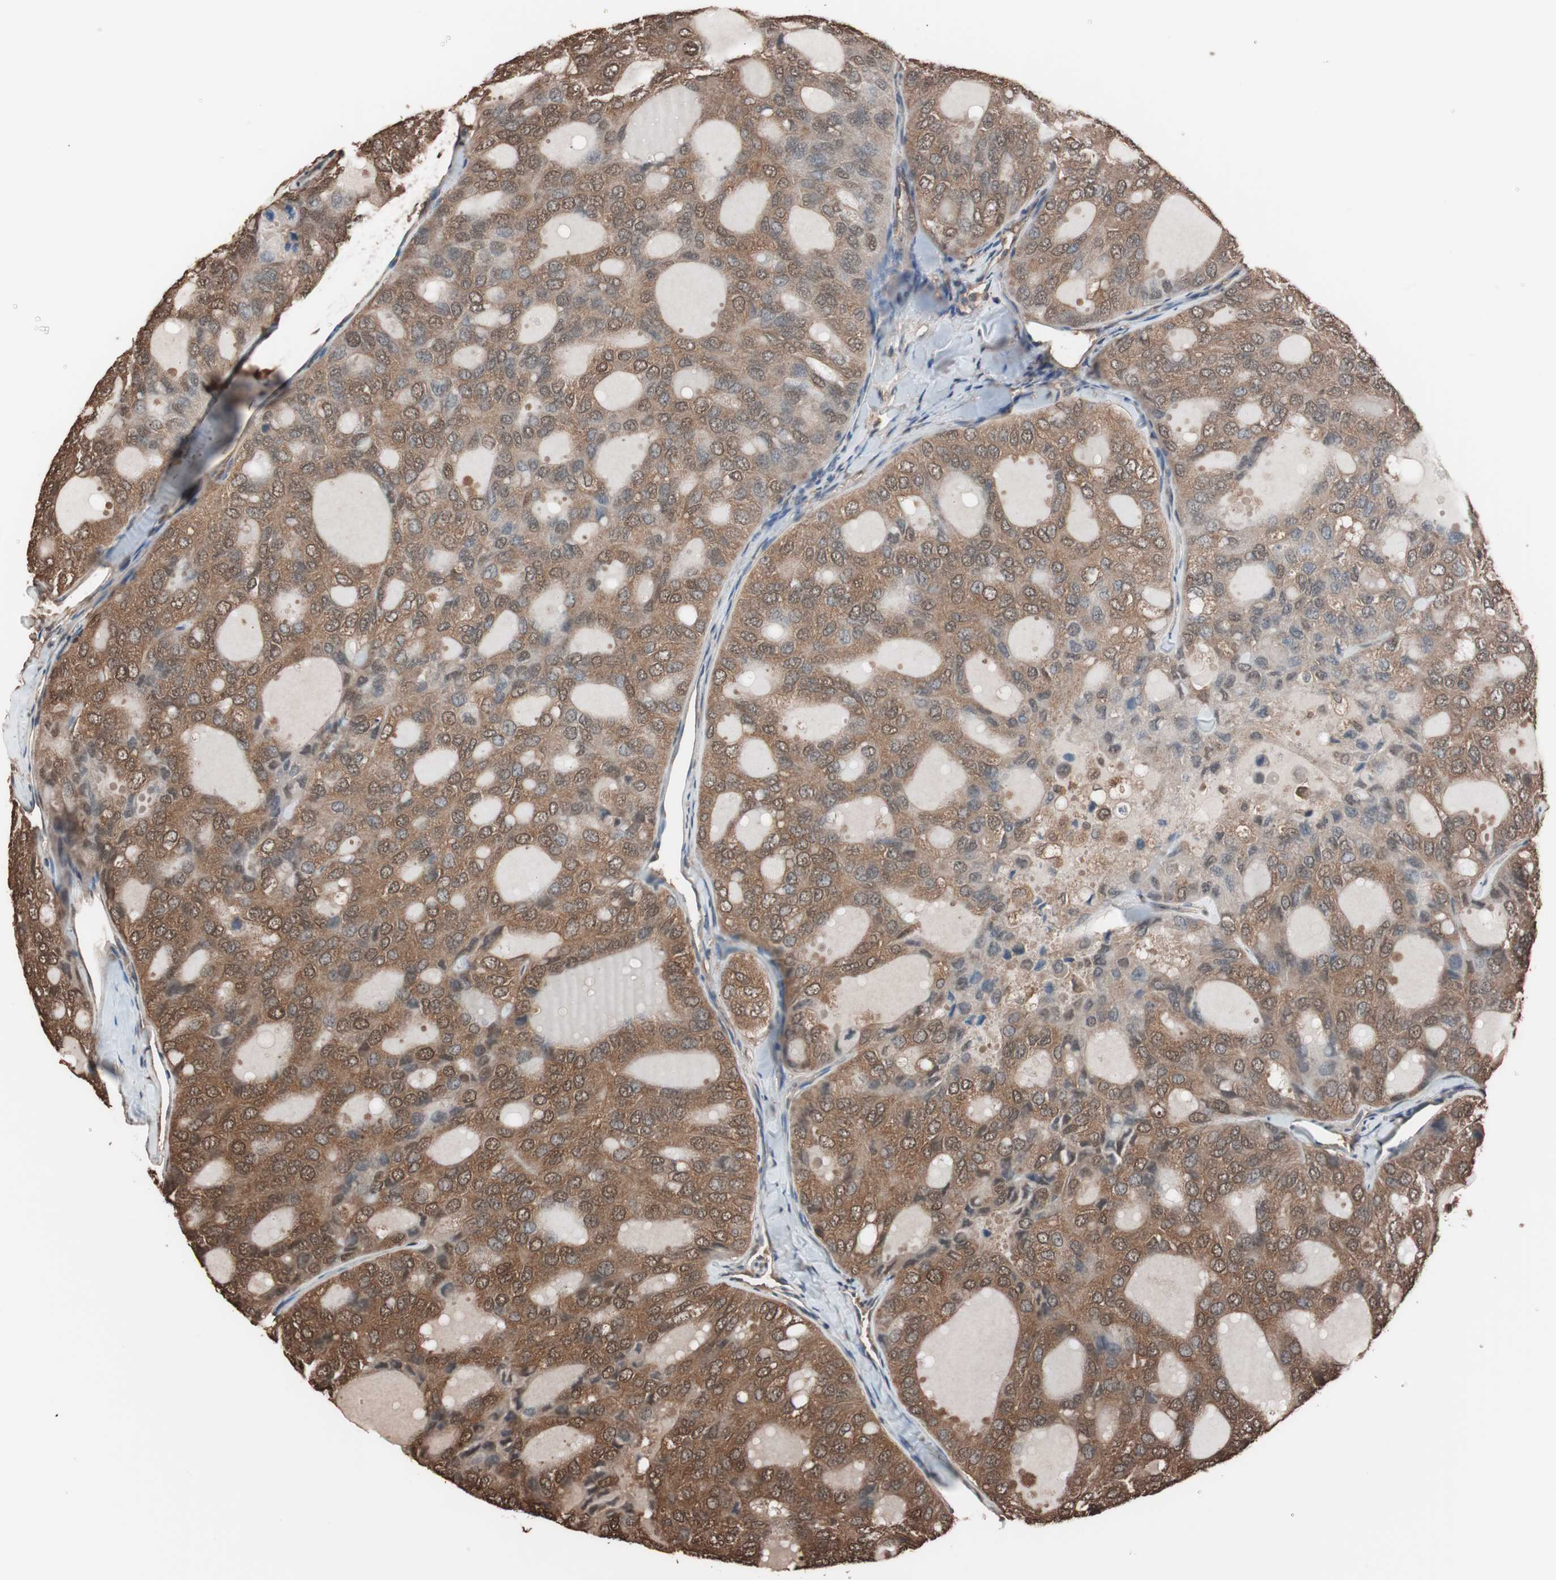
{"staining": {"intensity": "strong", "quantity": ">75%", "location": "cytoplasmic/membranous,nuclear"}, "tissue": "thyroid cancer", "cell_type": "Tumor cells", "image_type": "cancer", "snomed": [{"axis": "morphology", "description": "Follicular adenoma carcinoma, NOS"}, {"axis": "topography", "description": "Thyroid gland"}], "caption": "Immunohistochemical staining of thyroid follicular adenoma carcinoma shows high levels of strong cytoplasmic/membranous and nuclear protein staining in approximately >75% of tumor cells.", "gene": "CALM2", "patient": {"sex": "male", "age": 75}}